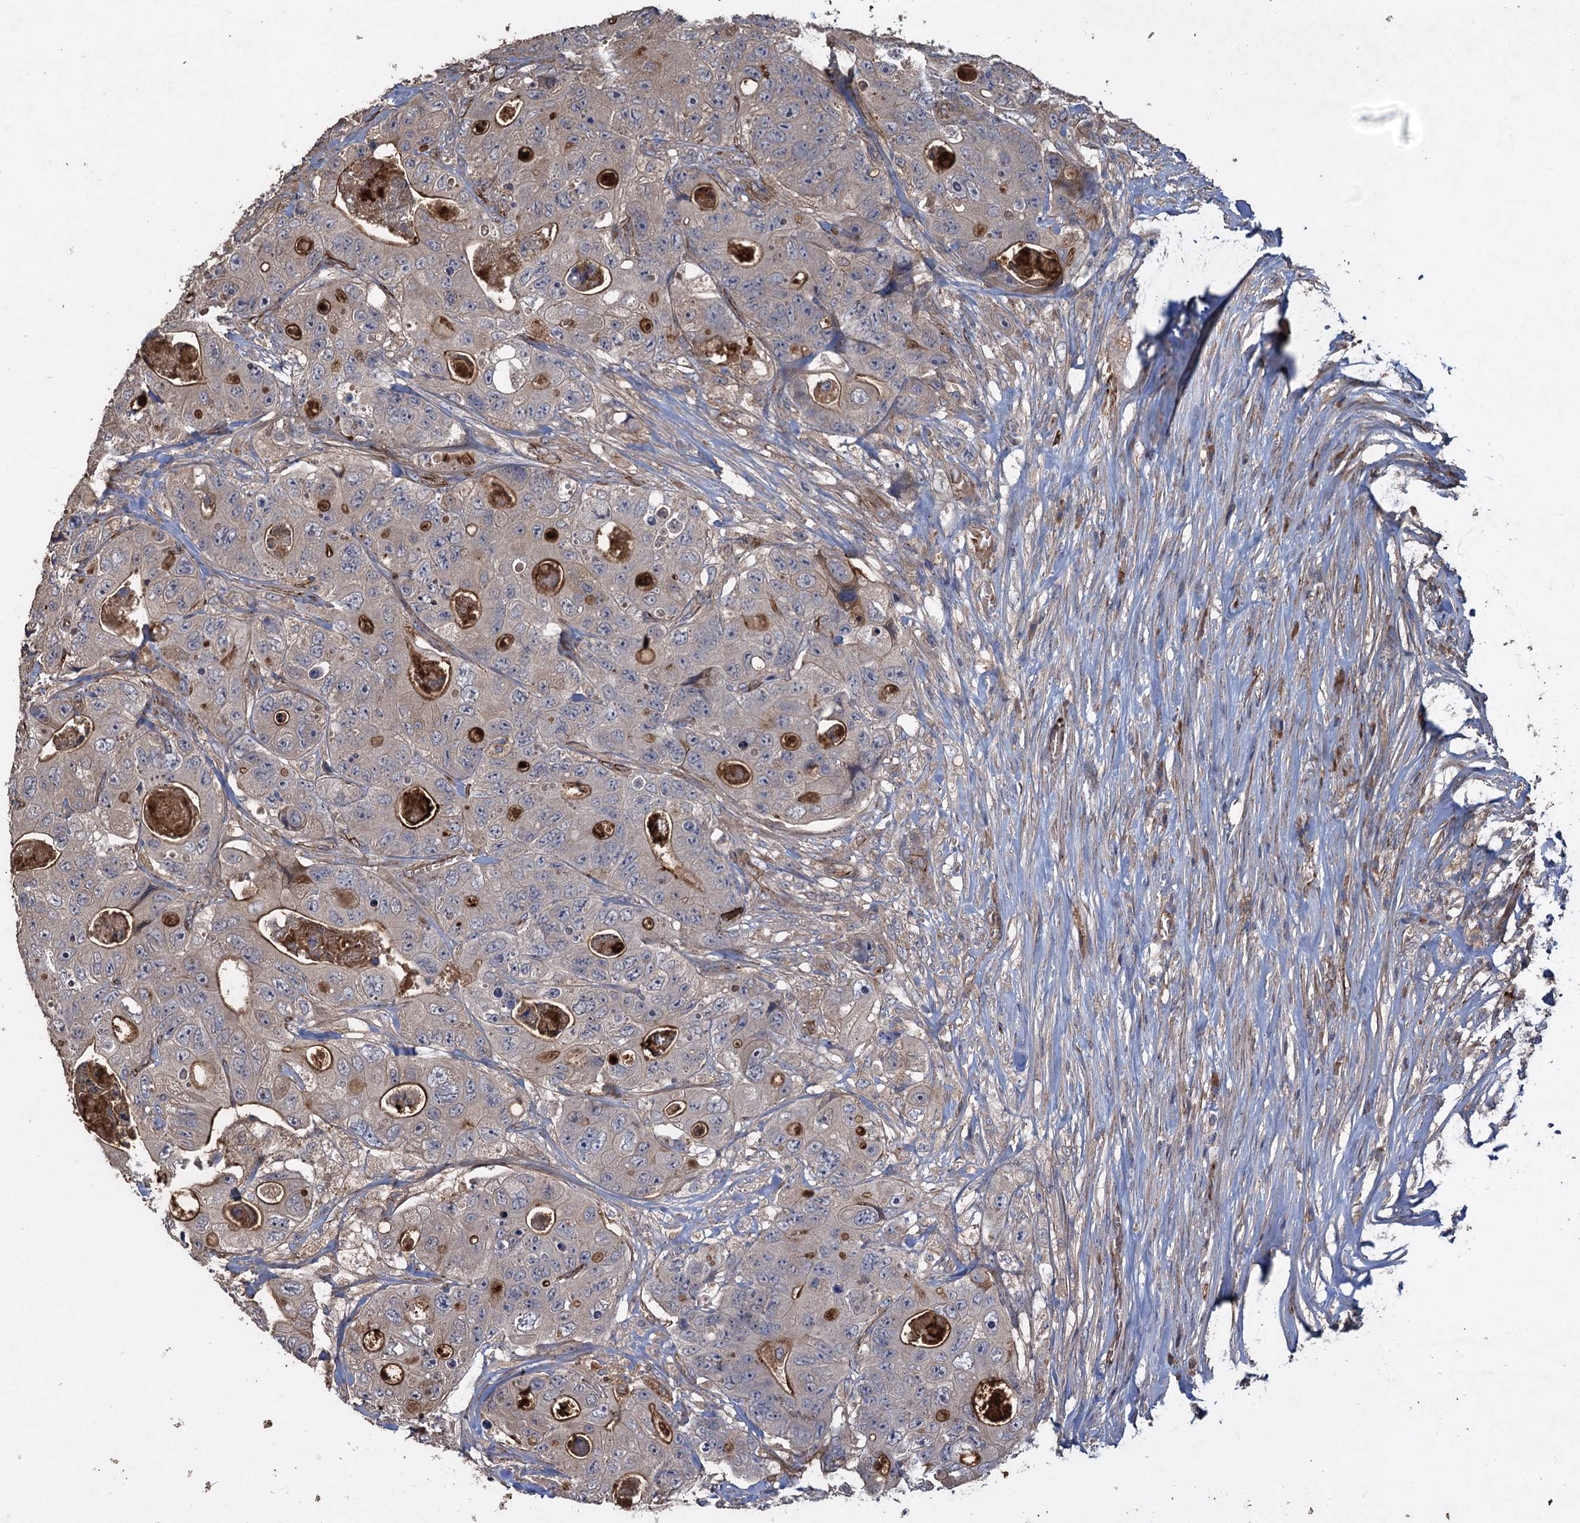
{"staining": {"intensity": "moderate", "quantity": "25%-75%", "location": "cytoplasmic/membranous"}, "tissue": "colorectal cancer", "cell_type": "Tumor cells", "image_type": "cancer", "snomed": [{"axis": "morphology", "description": "Adenocarcinoma, NOS"}, {"axis": "topography", "description": "Colon"}], "caption": "The histopathology image reveals immunohistochemical staining of adenocarcinoma (colorectal). There is moderate cytoplasmic/membranous staining is appreciated in approximately 25%-75% of tumor cells.", "gene": "TXNDC11", "patient": {"sex": "female", "age": 46}}